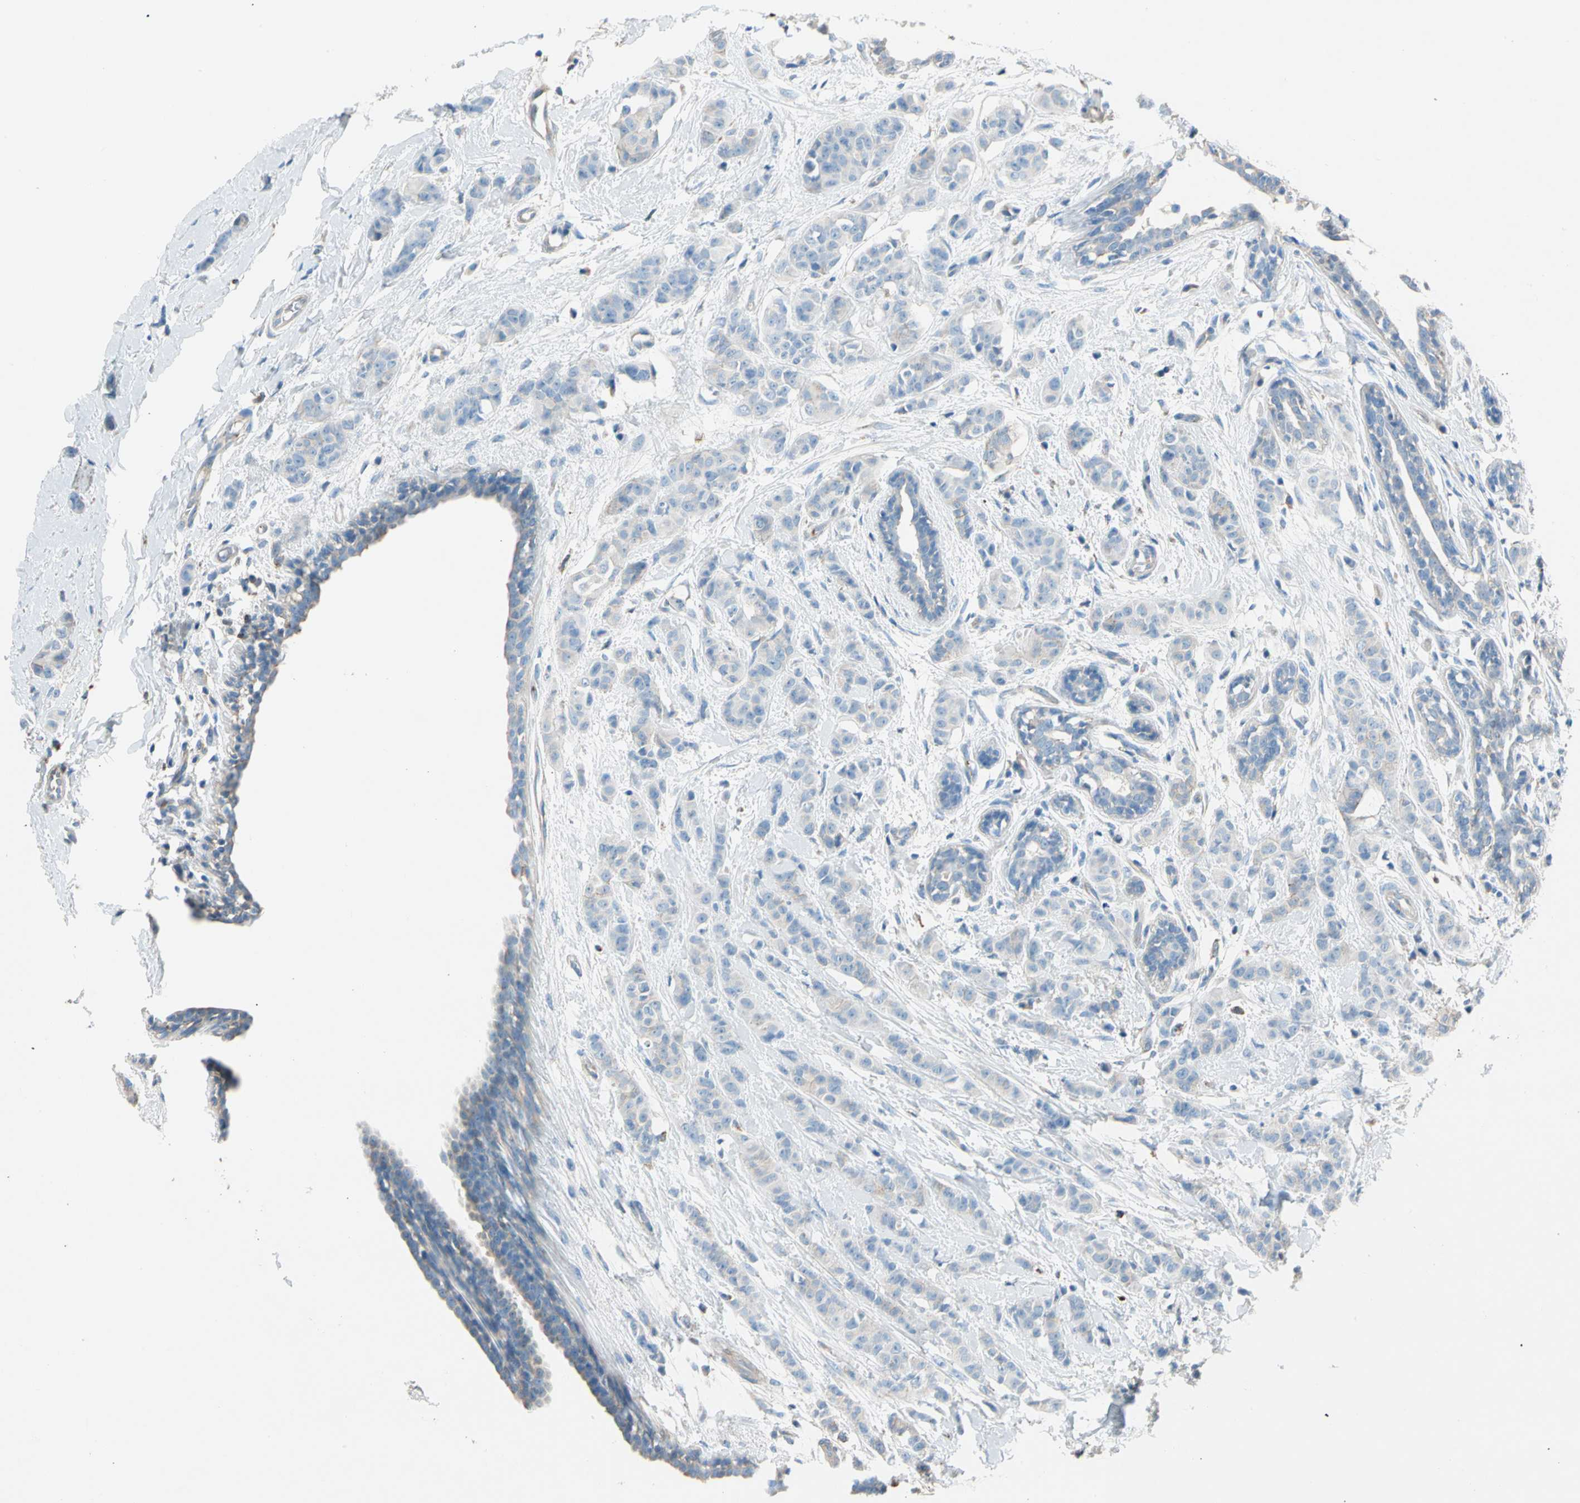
{"staining": {"intensity": "weak", "quantity": ">75%", "location": "cytoplasmic/membranous"}, "tissue": "breast cancer", "cell_type": "Tumor cells", "image_type": "cancer", "snomed": [{"axis": "morphology", "description": "Normal tissue, NOS"}, {"axis": "morphology", "description": "Duct carcinoma"}, {"axis": "topography", "description": "Breast"}], "caption": "Immunohistochemistry (IHC) photomicrograph of neoplastic tissue: breast intraductal carcinoma stained using IHC reveals low levels of weak protein expression localized specifically in the cytoplasmic/membranous of tumor cells, appearing as a cytoplasmic/membranous brown color.", "gene": "LY6G6F", "patient": {"sex": "female", "age": 40}}